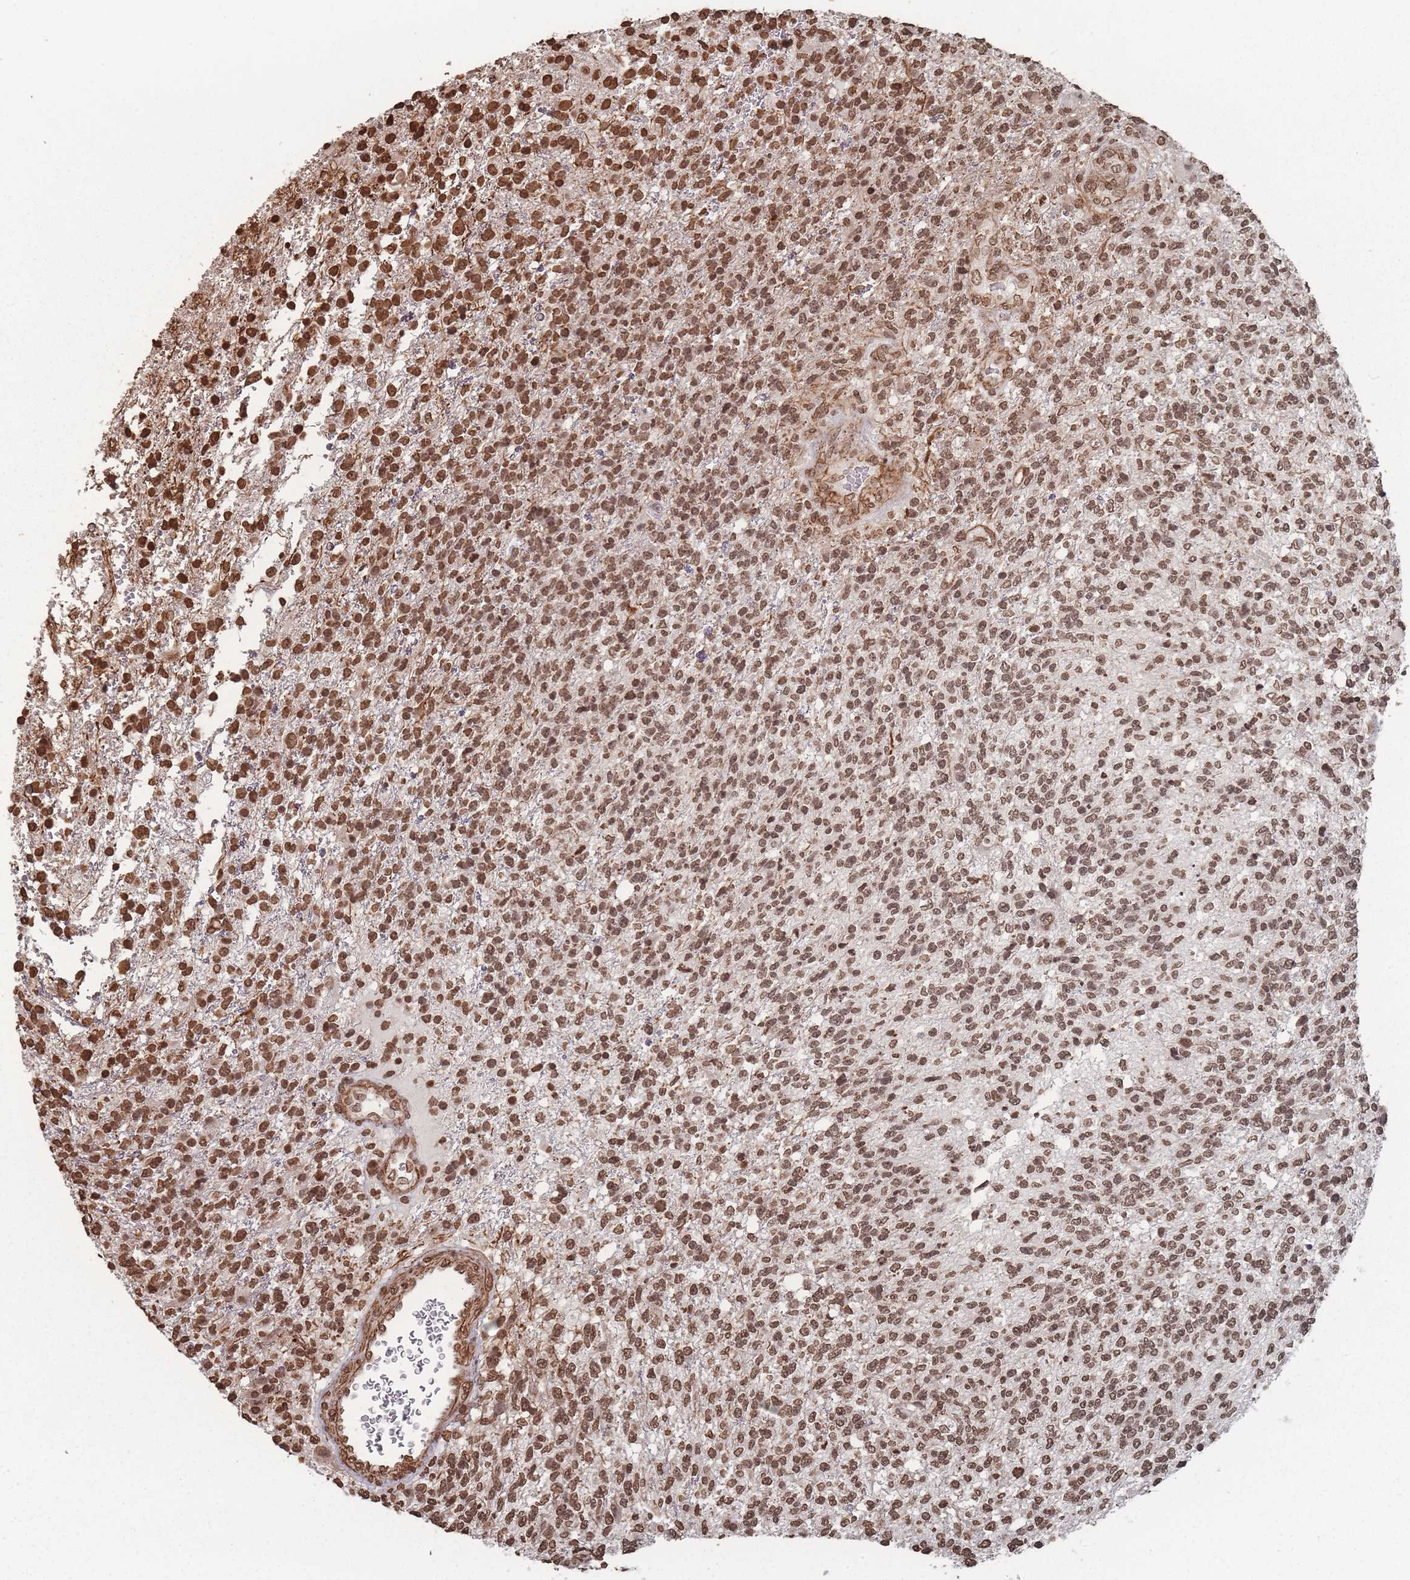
{"staining": {"intensity": "moderate", "quantity": ">75%", "location": "nuclear"}, "tissue": "glioma", "cell_type": "Tumor cells", "image_type": "cancer", "snomed": [{"axis": "morphology", "description": "Glioma, malignant, High grade"}, {"axis": "topography", "description": "Brain"}], "caption": "Tumor cells exhibit moderate nuclear expression in approximately >75% of cells in high-grade glioma (malignant).", "gene": "PLEKHG5", "patient": {"sex": "male", "age": 56}}